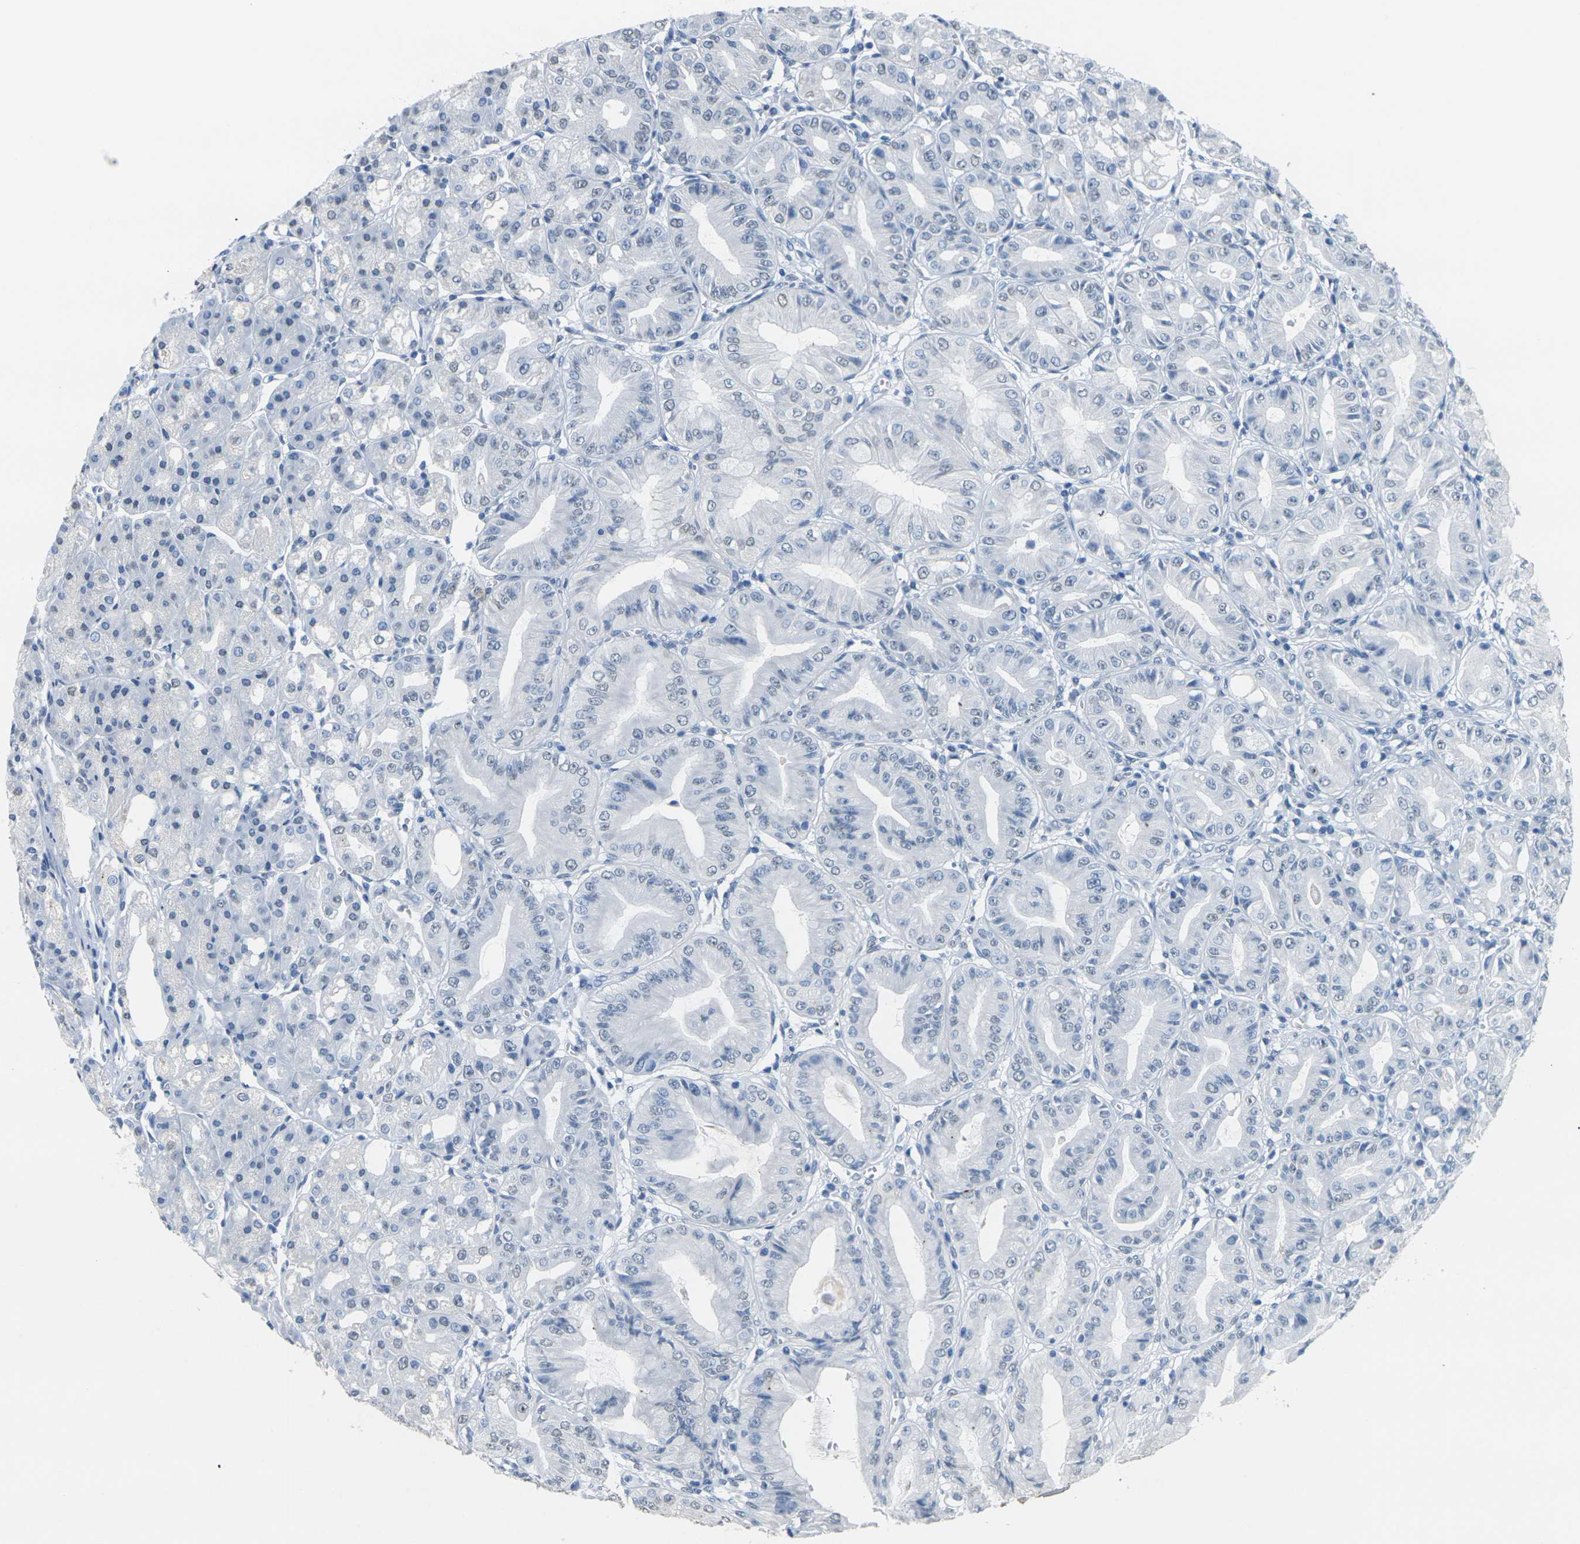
{"staining": {"intensity": "negative", "quantity": "none", "location": "none"}, "tissue": "stomach", "cell_type": "Glandular cells", "image_type": "normal", "snomed": [{"axis": "morphology", "description": "Normal tissue, NOS"}, {"axis": "topography", "description": "Stomach, lower"}], "caption": "DAB (3,3'-diaminobenzidine) immunohistochemical staining of normal stomach exhibits no significant positivity in glandular cells. (DAB (3,3'-diaminobenzidine) immunohistochemistry (IHC) visualized using brightfield microscopy, high magnification).", "gene": "CTAG1A", "patient": {"sex": "male", "age": 71}}